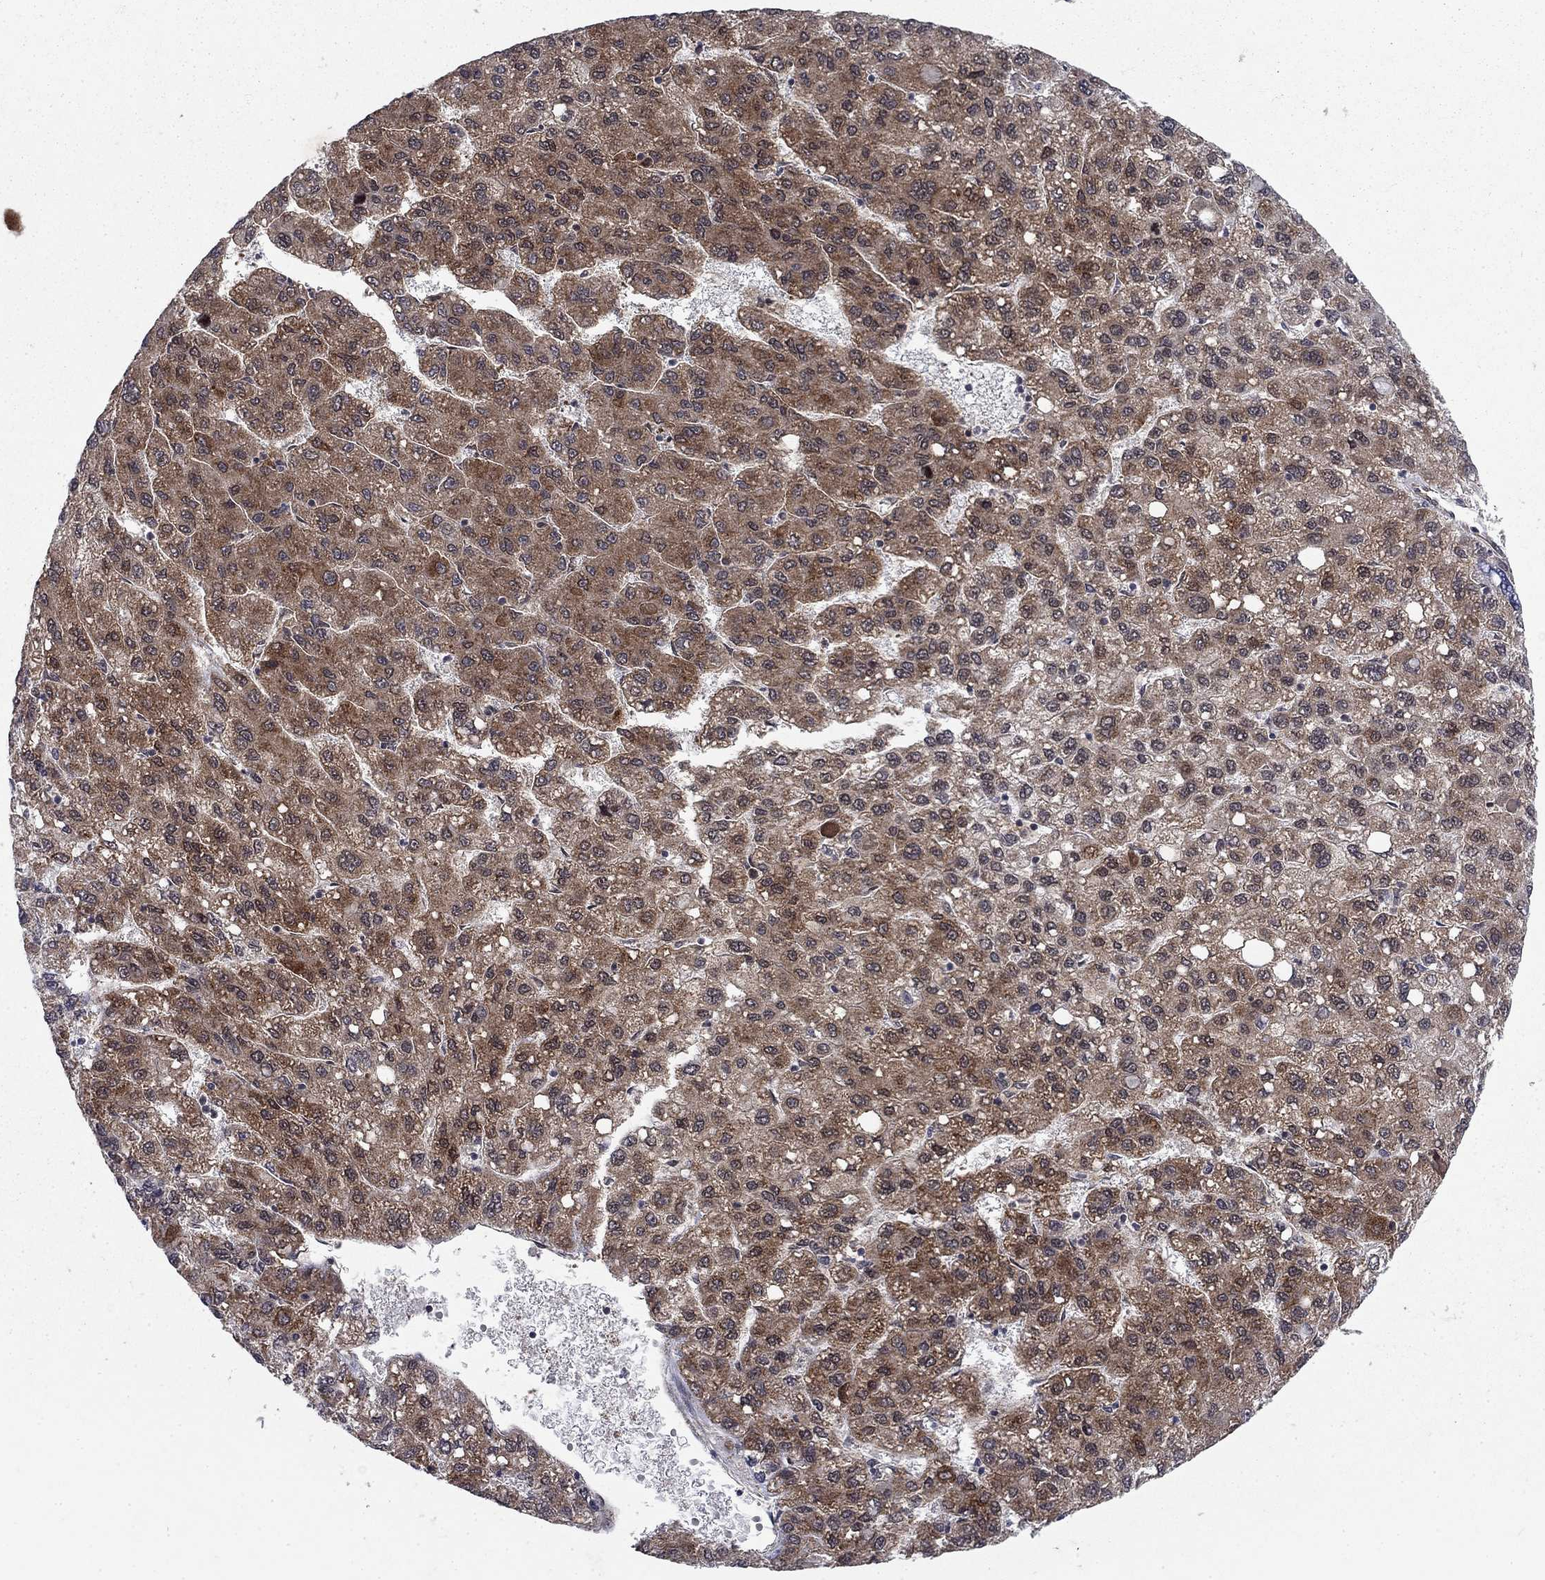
{"staining": {"intensity": "moderate", "quantity": ">75%", "location": "cytoplasmic/membranous"}, "tissue": "liver cancer", "cell_type": "Tumor cells", "image_type": "cancer", "snomed": [{"axis": "morphology", "description": "Carcinoma, Hepatocellular, NOS"}, {"axis": "topography", "description": "Liver"}], "caption": "Human liver hepatocellular carcinoma stained with a protein marker exhibits moderate staining in tumor cells.", "gene": "DNAJA1", "patient": {"sex": "female", "age": 82}}